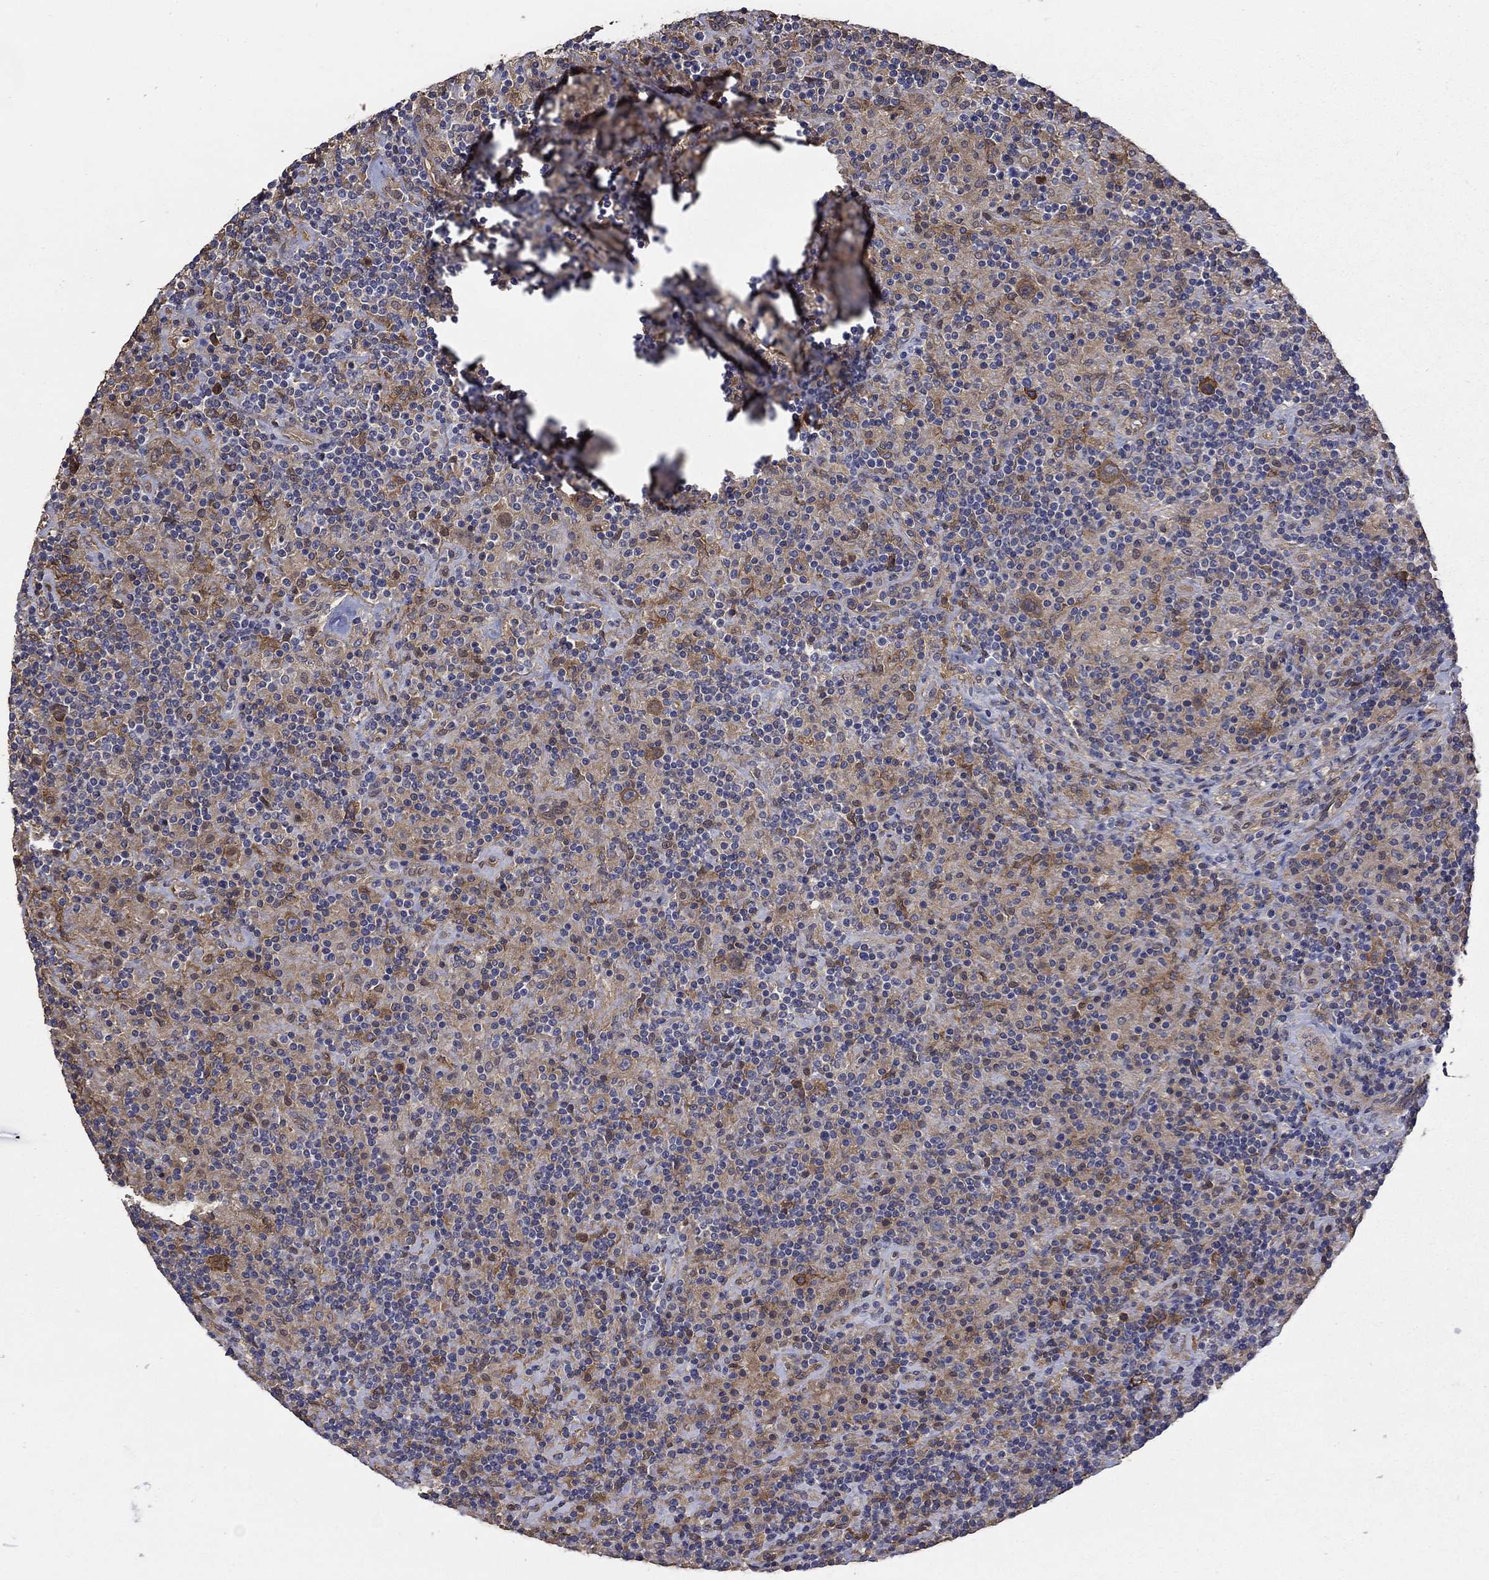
{"staining": {"intensity": "moderate", "quantity": "25%-75%", "location": "cytoplasmic/membranous"}, "tissue": "lymphoma", "cell_type": "Tumor cells", "image_type": "cancer", "snomed": [{"axis": "morphology", "description": "Hodgkin's disease, NOS"}, {"axis": "topography", "description": "Lymph node"}], "caption": "Immunohistochemistry of human lymphoma exhibits medium levels of moderate cytoplasmic/membranous expression in about 25%-75% of tumor cells.", "gene": "DPYSL2", "patient": {"sex": "male", "age": 70}}